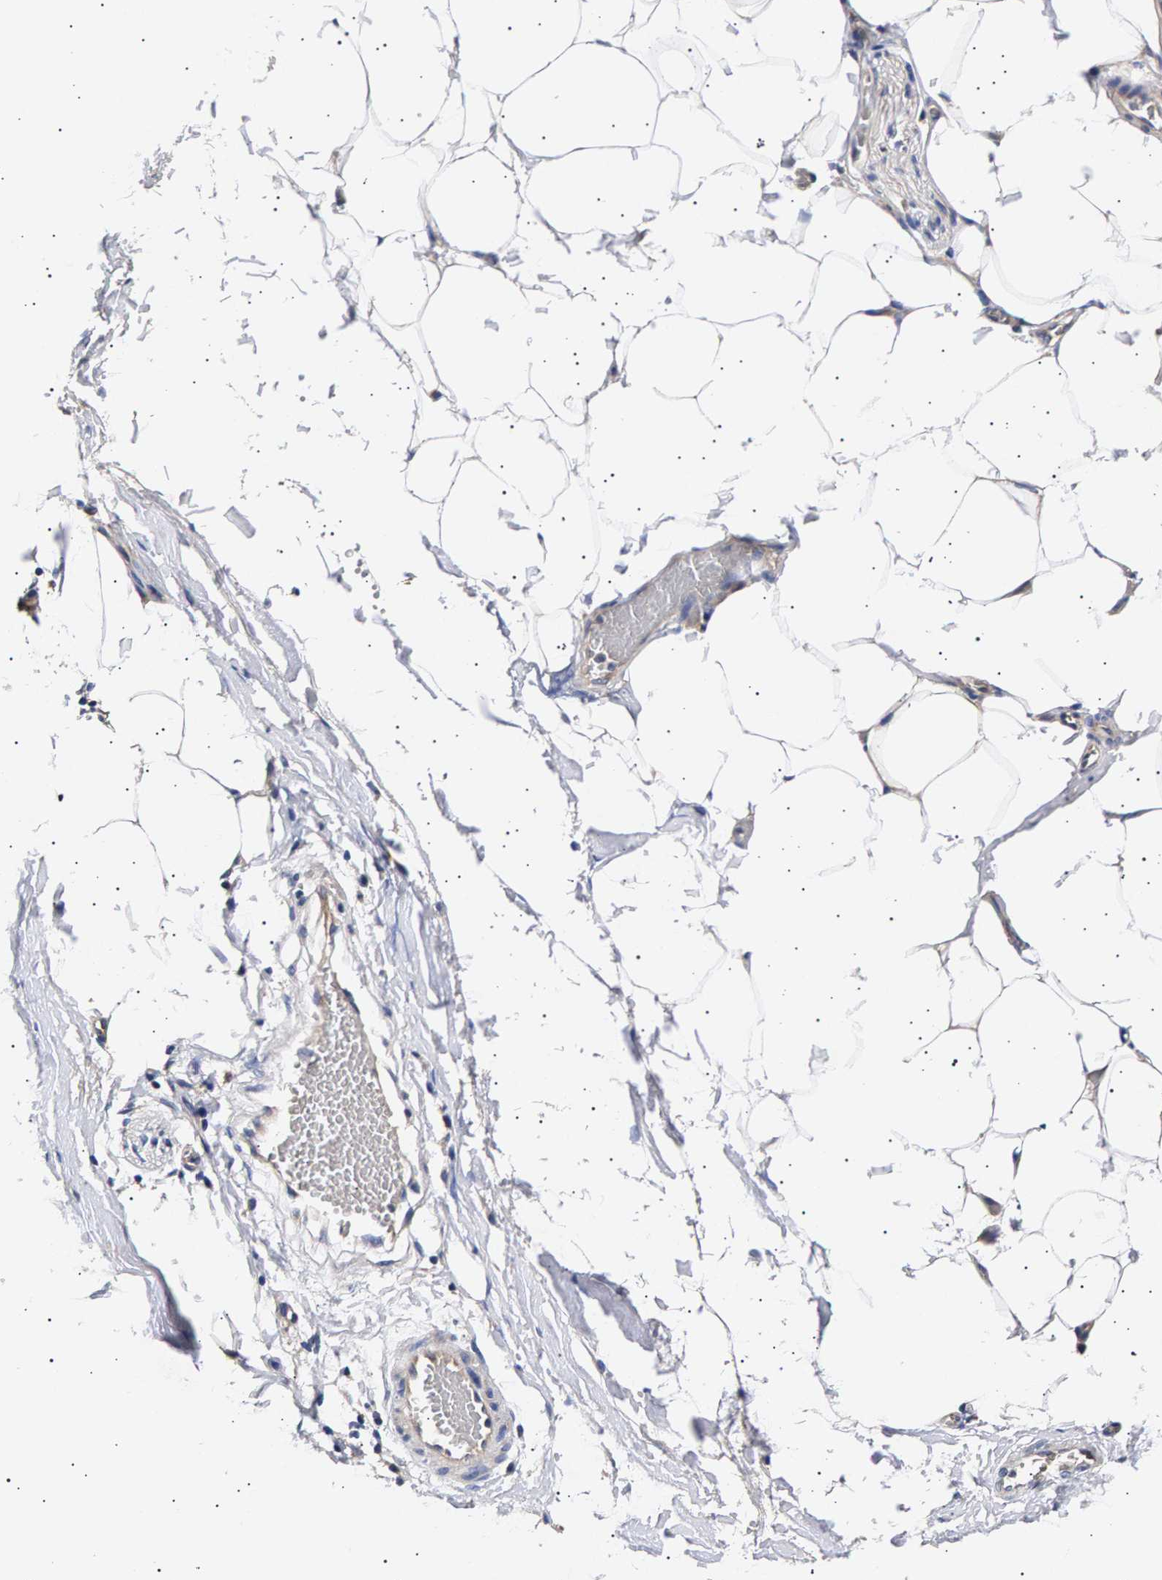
{"staining": {"intensity": "weak", "quantity": "25%-75%", "location": "cytoplasmic/membranous"}, "tissue": "adipose tissue", "cell_type": "Adipocytes", "image_type": "normal", "snomed": [{"axis": "morphology", "description": "Normal tissue, NOS"}, {"axis": "morphology", "description": "Adenocarcinoma, NOS"}, {"axis": "topography", "description": "Colon"}, {"axis": "topography", "description": "Peripheral nerve tissue"}], "caption": "Weak cytoplasmic/membranous protein expression is seen in approximately 25%-75% of adipocytes in adipose tissue.", "gene": "ANKRD40", "patient": {"sex": "male", "age": 14}}